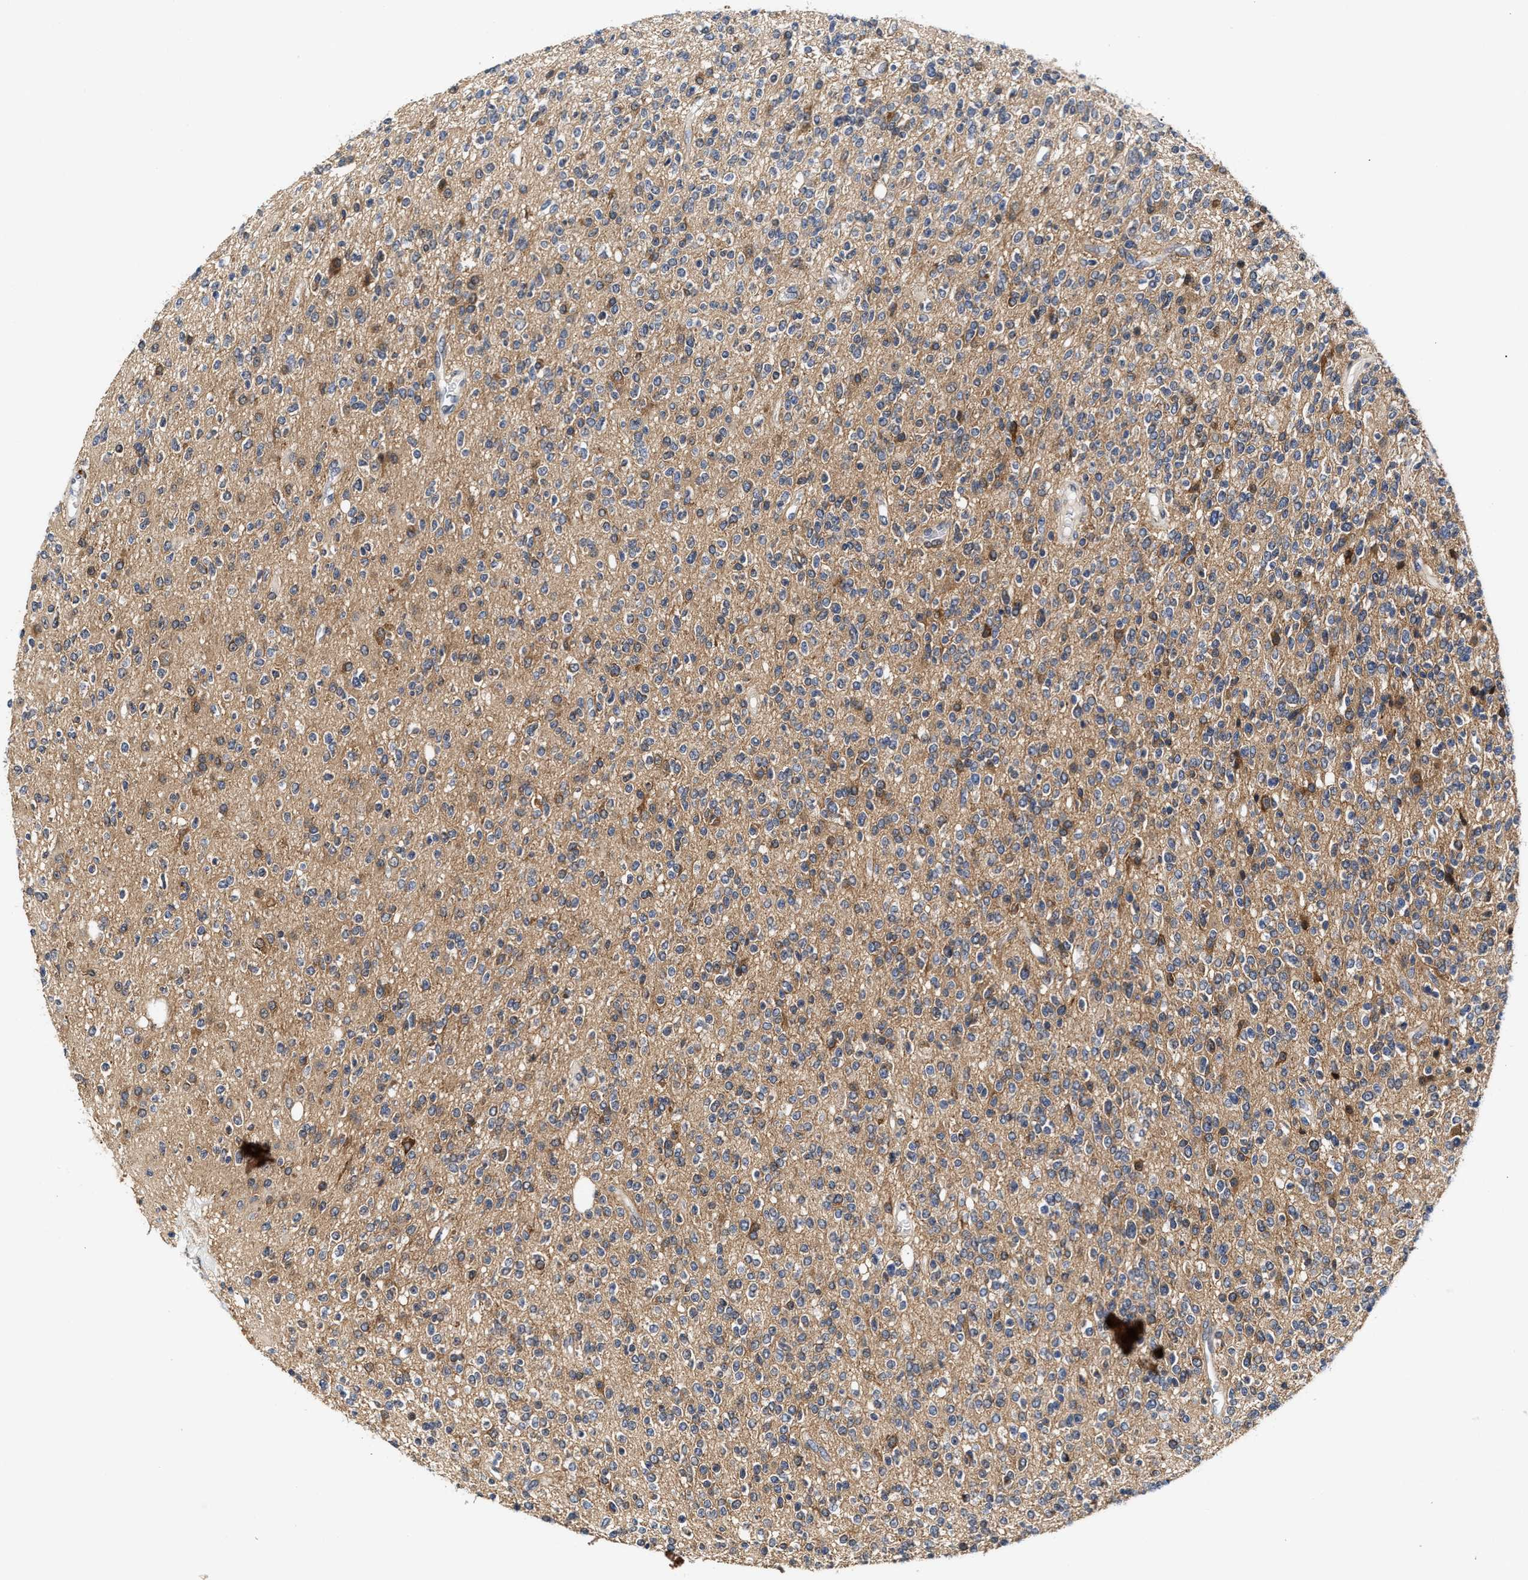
{"staining": {"intensity": "negative", "quantity": "none", "location": "none"}, "tissue": "glioma", "cell_type": "Tumor cells", "image_type": "cancer", "snomed": [{"axis": "morphology", "description": "Glioma, malignant, High grade"}, {"axis": "topography", "description": "Brain"}], "caption": "Image shows no significant protein staining in tumor cells of glioma.", "gene": "CLIP2", "patient": {"sex": "male", "age": 34}}